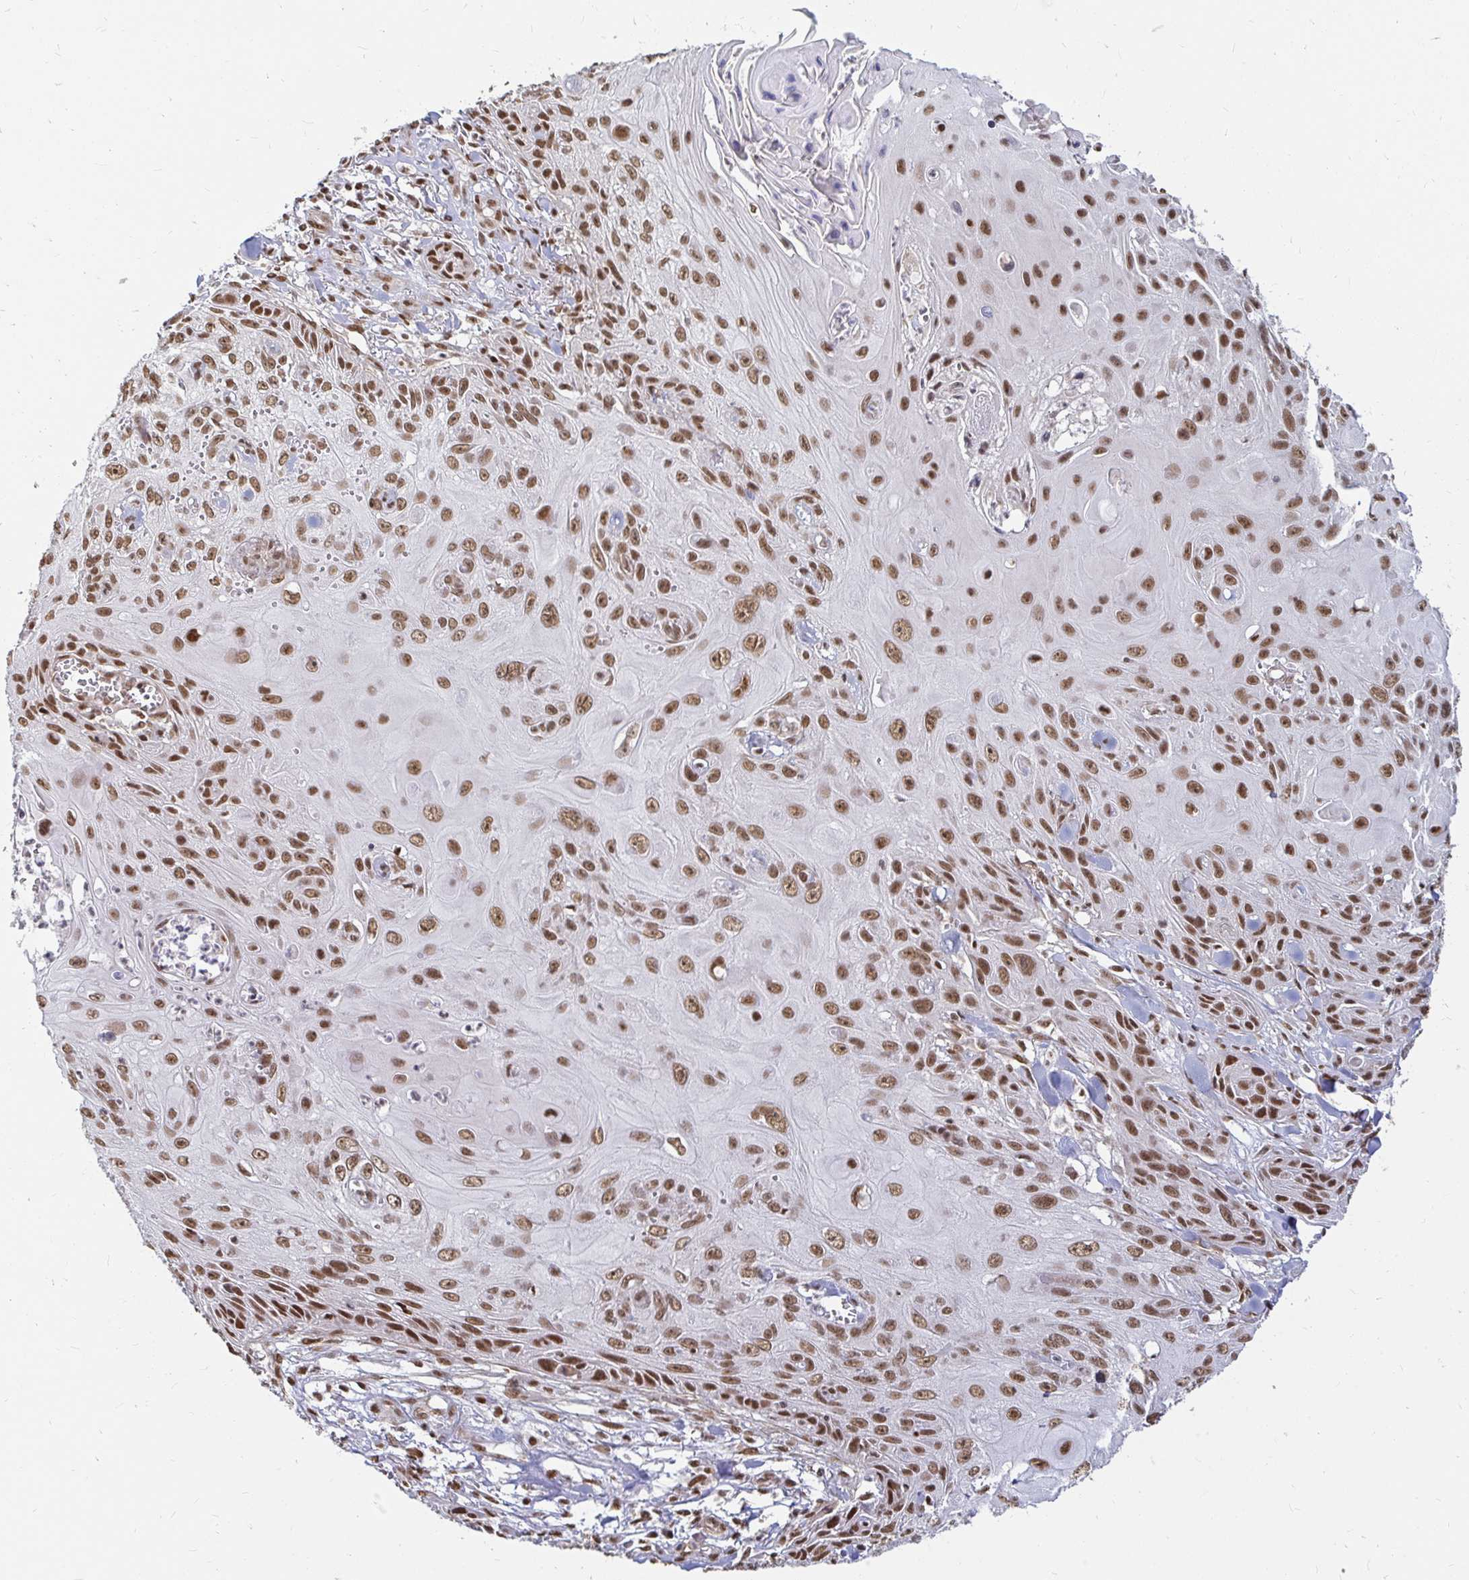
{"staining": {"intensity": "moderate", "quantity": ">75%", "location": "nuclear"}, "tissue": "skin cancer", "cell_type": "Tumor cells", "image_type": "cancer", "snomed": [{"axis": "morphology", "description": "Squamous cell carcinoma, NOS"}, {"axis": "topography", "description": "Skin"}, {"axis": "topography", "description": "Vulva"}], "caption": "Immunohistochemical staining of skin squamous cell carcinoma reveals medium levels of moderate nuclear protein expression in approximately >75% of tumor cells.", "gene": "HNRNPU", "patient": {"sex": "female", "age": 83}}